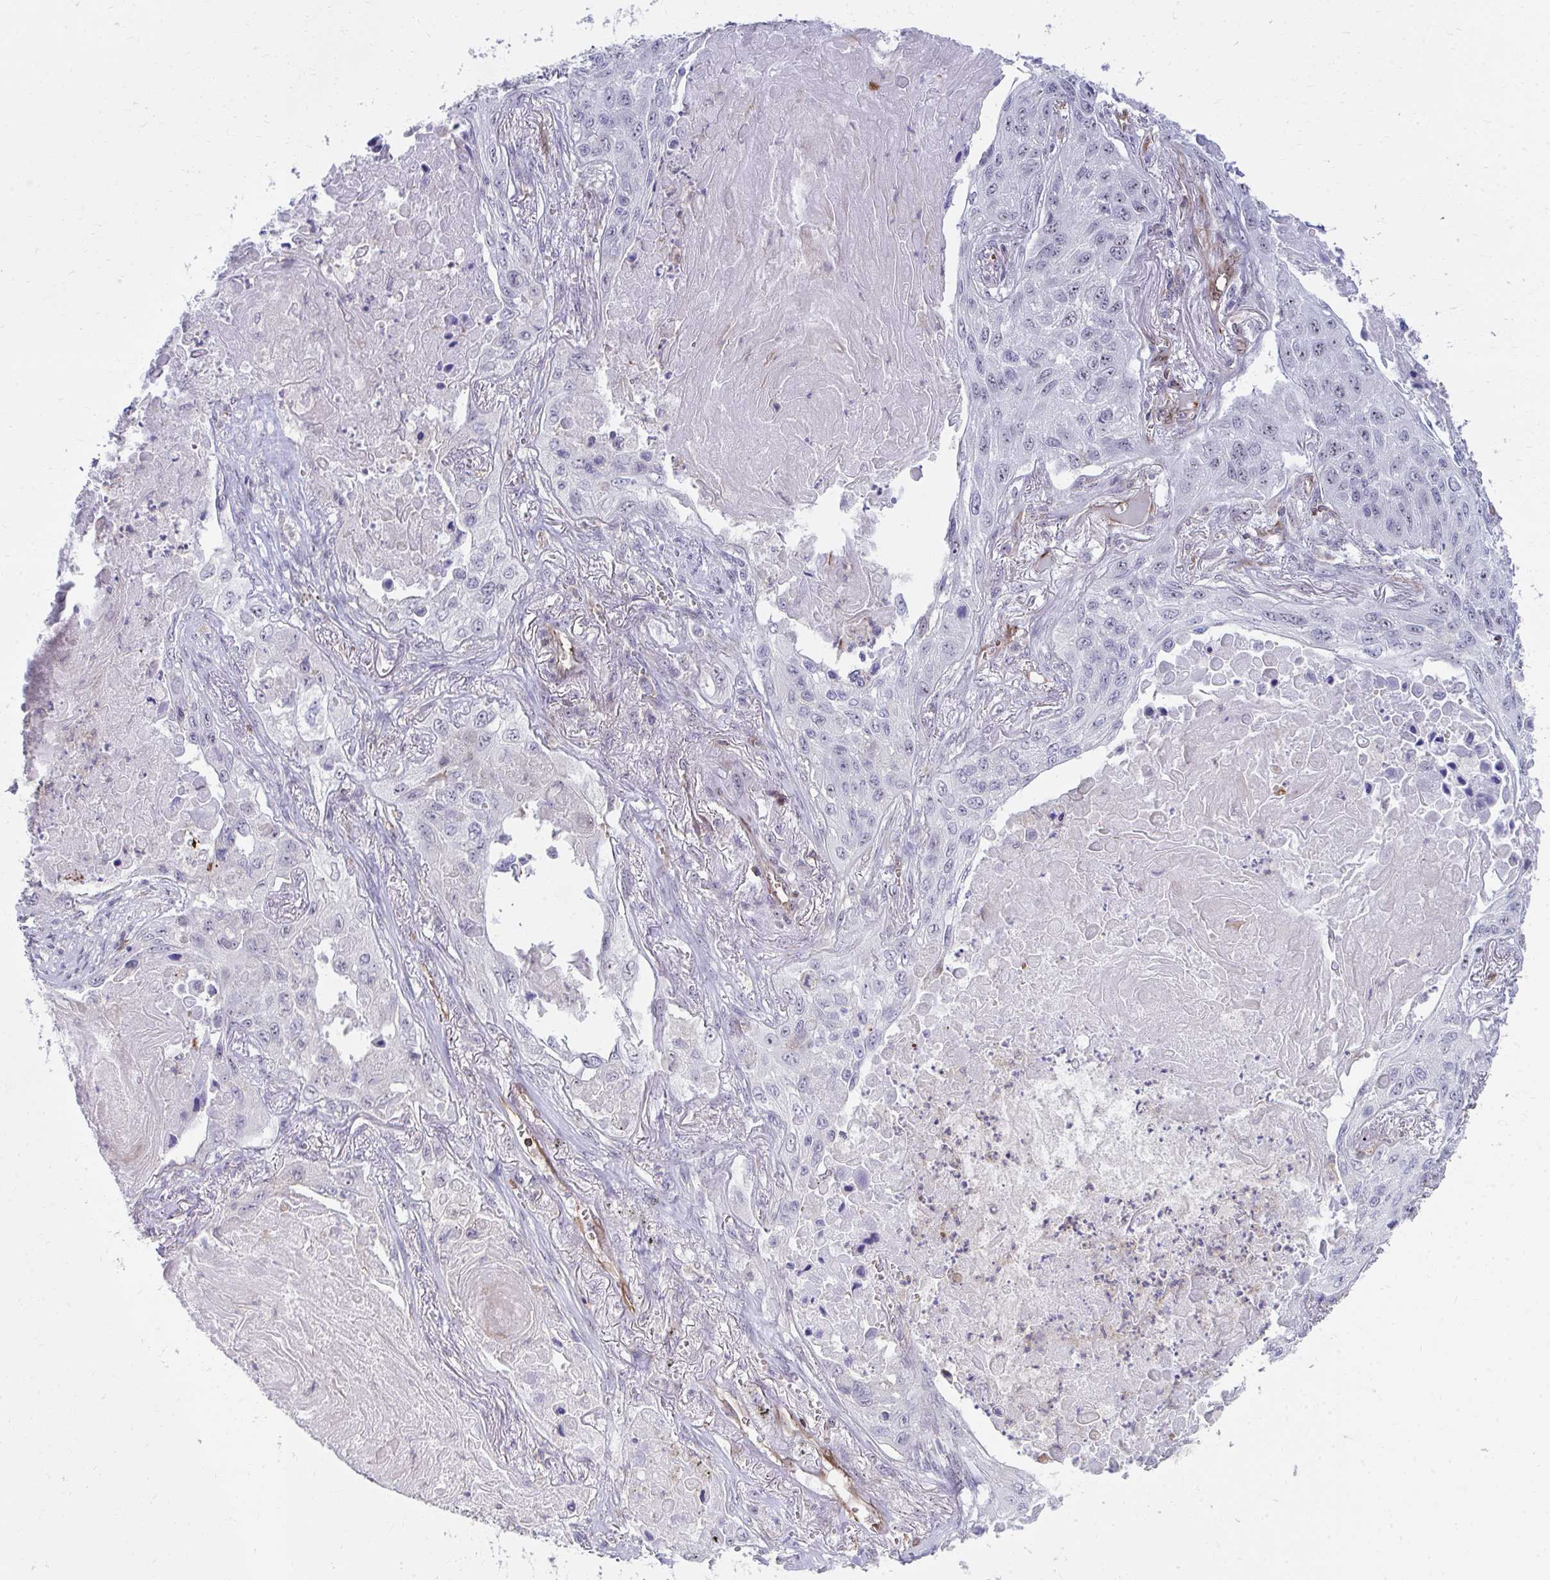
{"staining": {"intensity": "moderate", "quantity": "<25%", "location": "nuclear"}, "tissue": "lung cancer", "cell_type": "Tumor cells", "image_type": "cancer", "snomed": [{"axis": "morphology", "description": "Squamous cell carcinoma, NOS"}, {"axis": "topography", "description": "Lung"}], "caption": "Brown immunohistochemical staining in human squamous cell carcinoma (lung) exhibits moderate nuclear positivity in about <25% of tumor cells.", "gene": "FOXN3", "patient": {"sex": "male", "age": 75}}